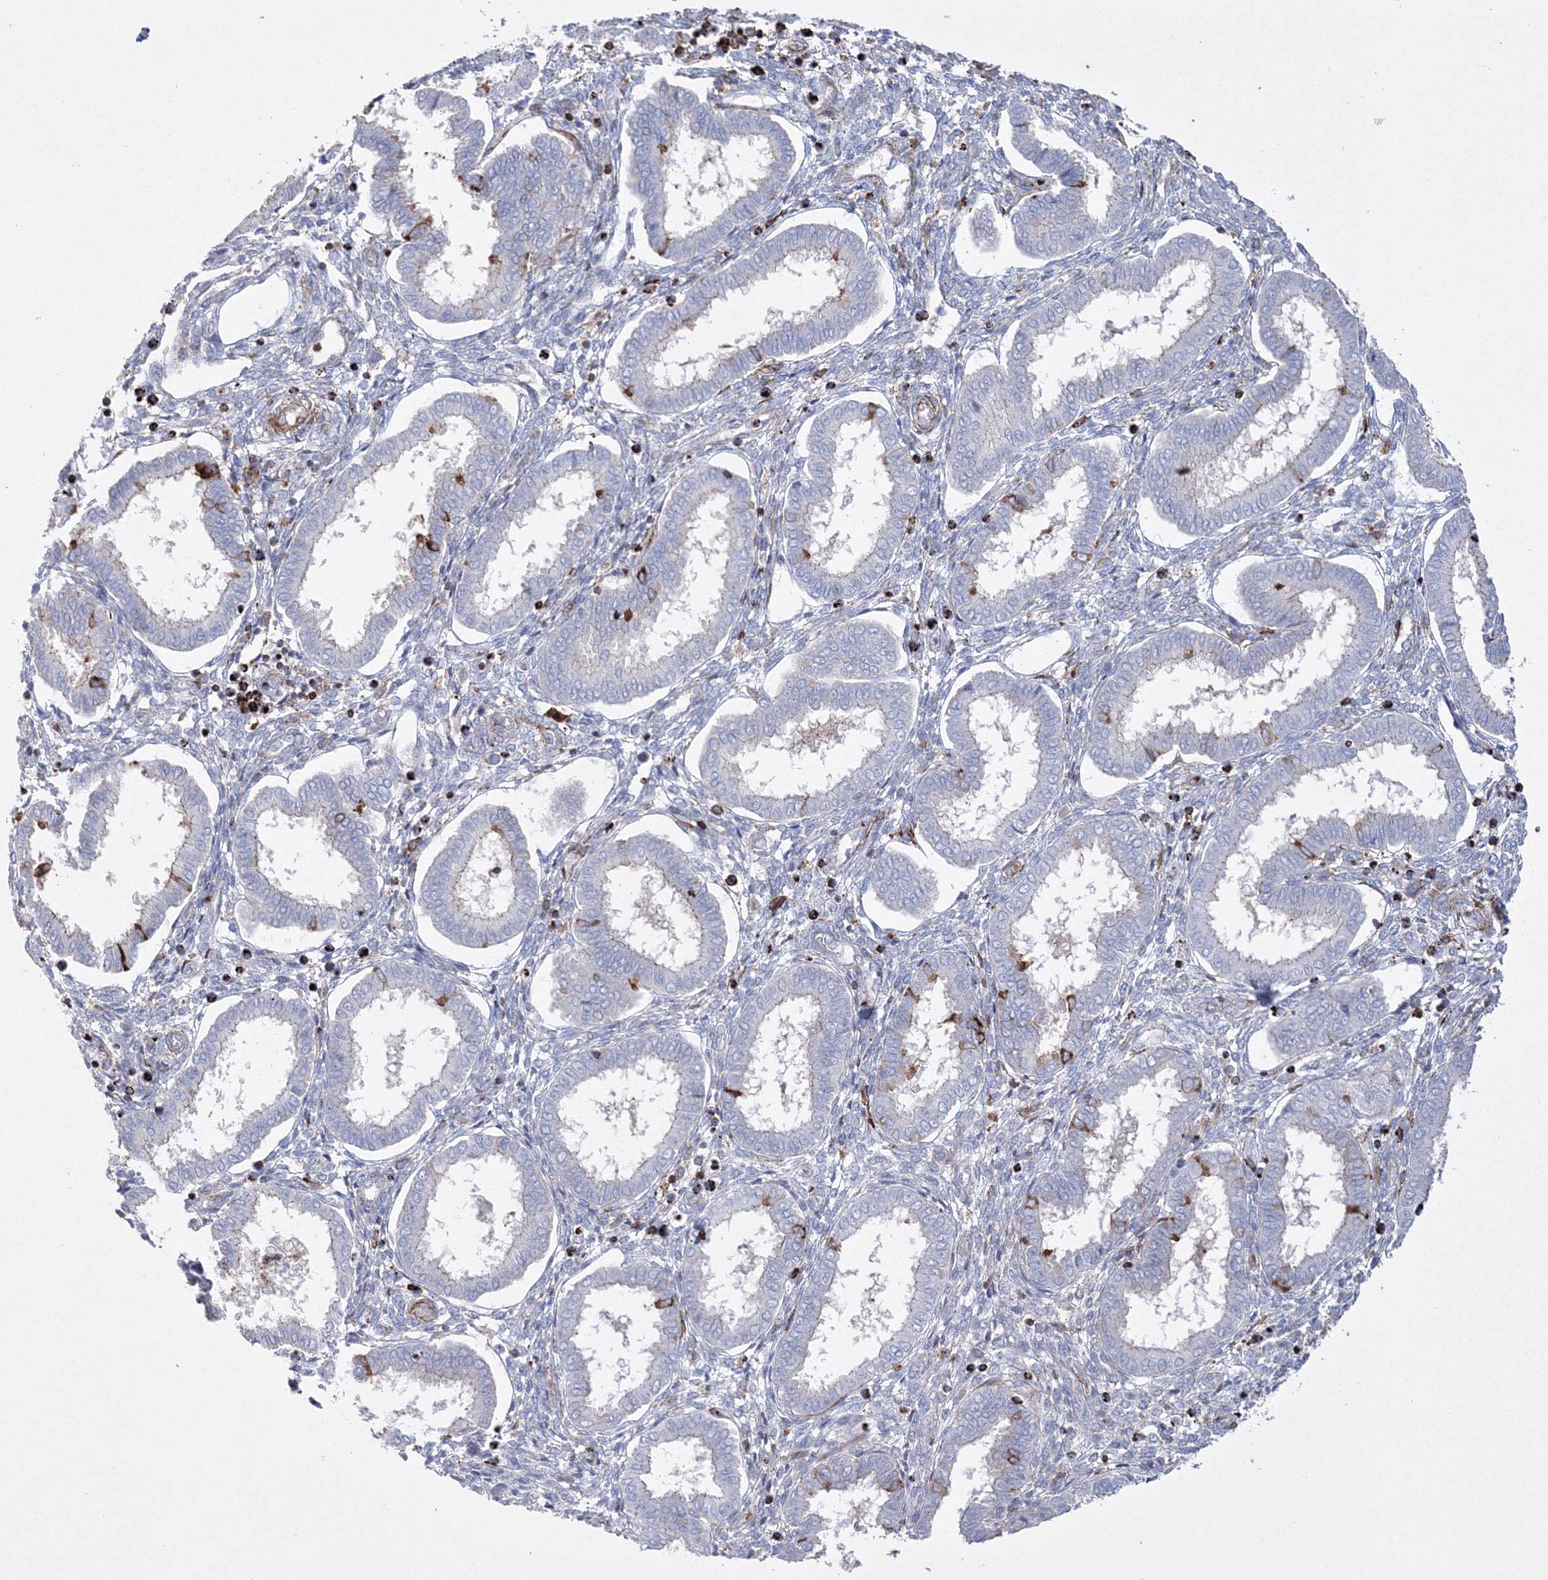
{"staining": {"intensity": "negative", "quantity": "none", "location": "none"}, "tissue": "endometrium", "cell_type": "Cells in endometrial stroma", "image_type": "normal", "snomed": [{"axis": "morphology", "description": "Normal tissue, NOS"}, {"axis": "topography", "description": "Endometrium"}], "caption": "Immunohistochemical staining of benign endometrium shows no significant staining in cells in endometrial stroma. (Stains: DAB (3,3'-diaminobenzidine) IHC with hematoxylin counter stain, Microscopy: brightfield microscopy at high magnification).", "gene": "GPR82", "patient": {"sex": "female", "age": 24}}